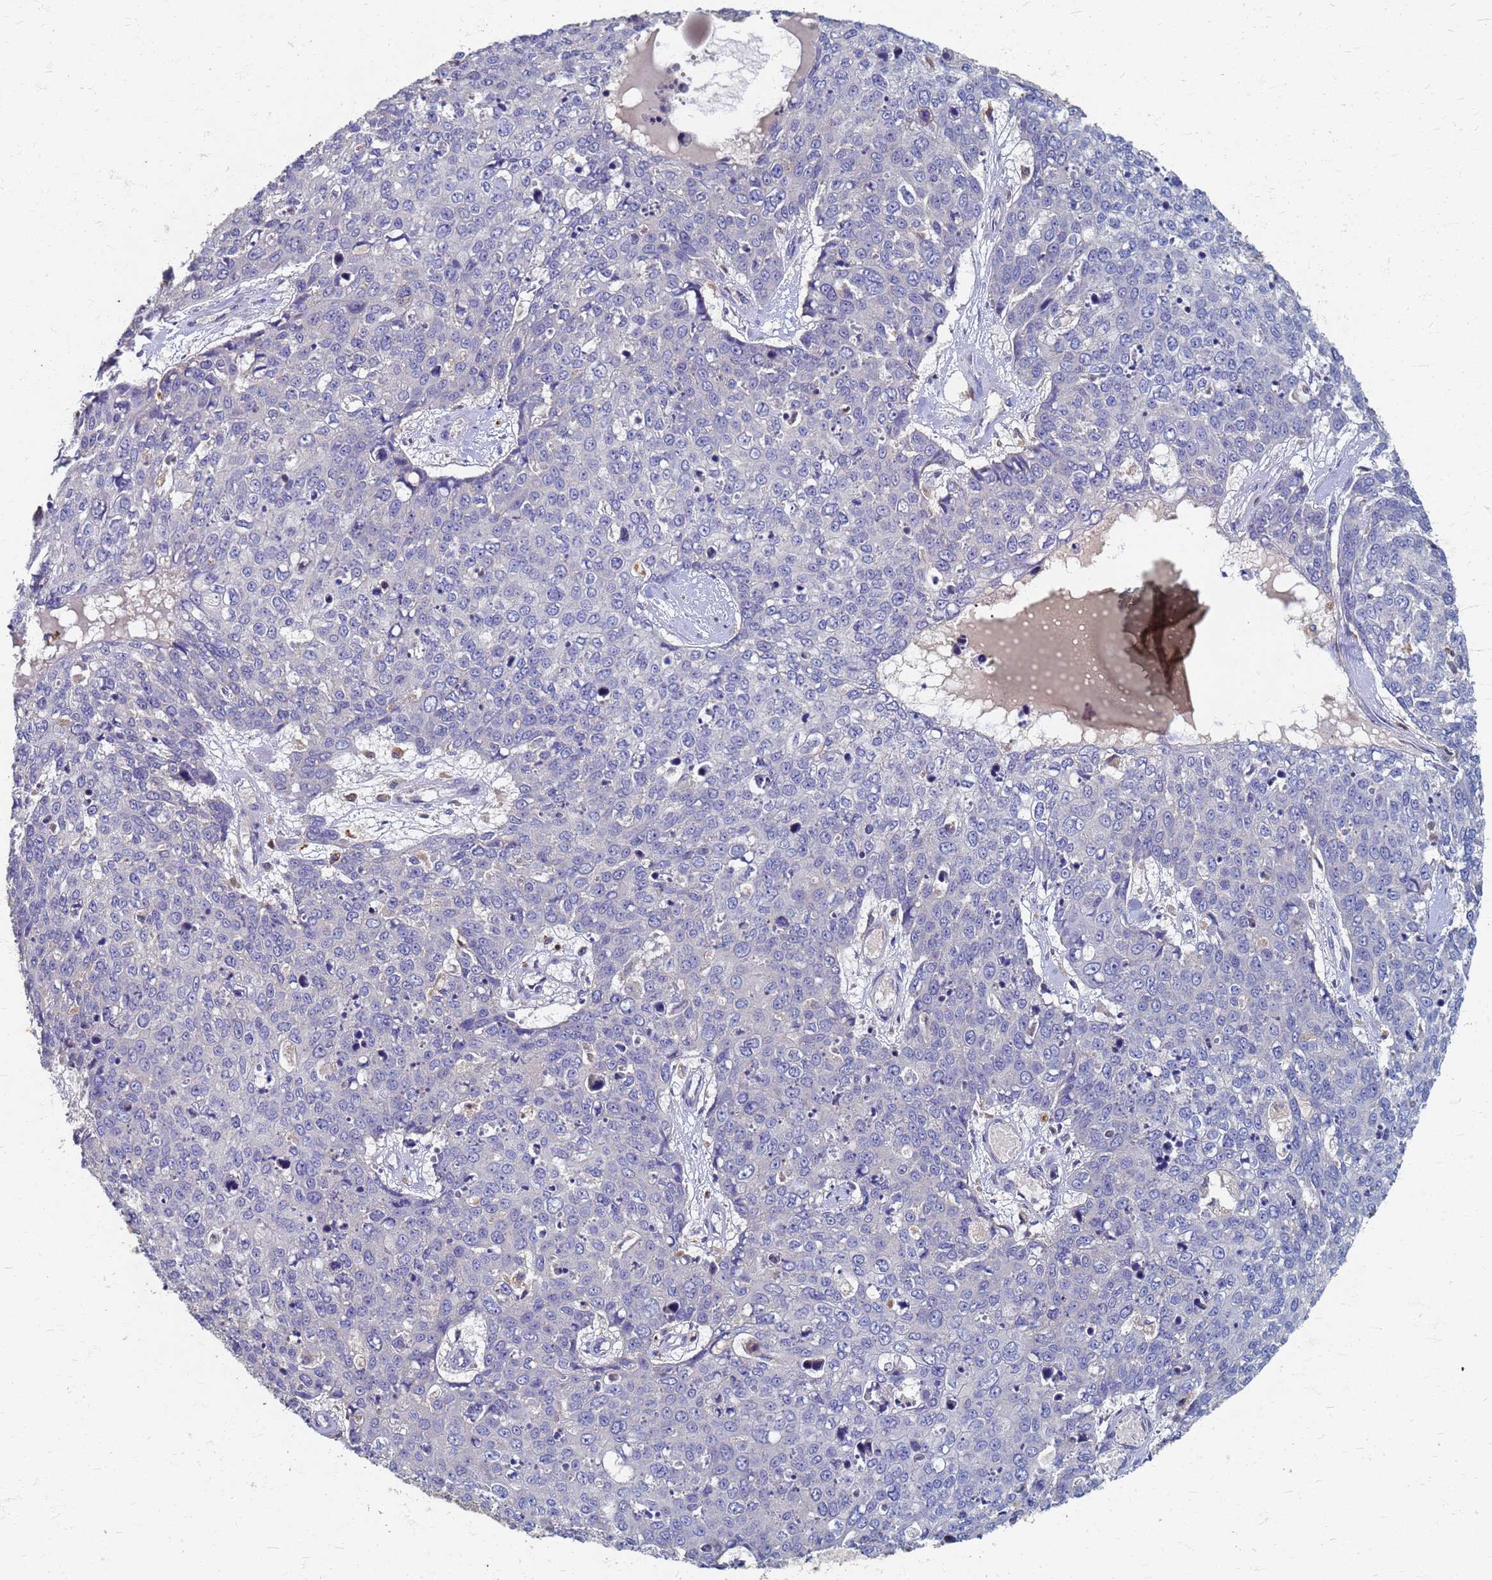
{"staining": {"intensity": "negative", "quantity": "none", "location": "none"}, "tissue": "skin cancer", "cell_type": "Tumor cells", "image_type": "cancer", "snomed": [{"axis": "morphology", "description": "Squamous cell carcinoma, NOS"}, {"axis": "topography", "description": "Skin"}], "caption": "Skin squamous cell carcinoma was stained to show a protein in brown. There is no significant expression in tumor cells.", "gene": "KRCC1", "patient": {"sex": "male", "age": 71}}